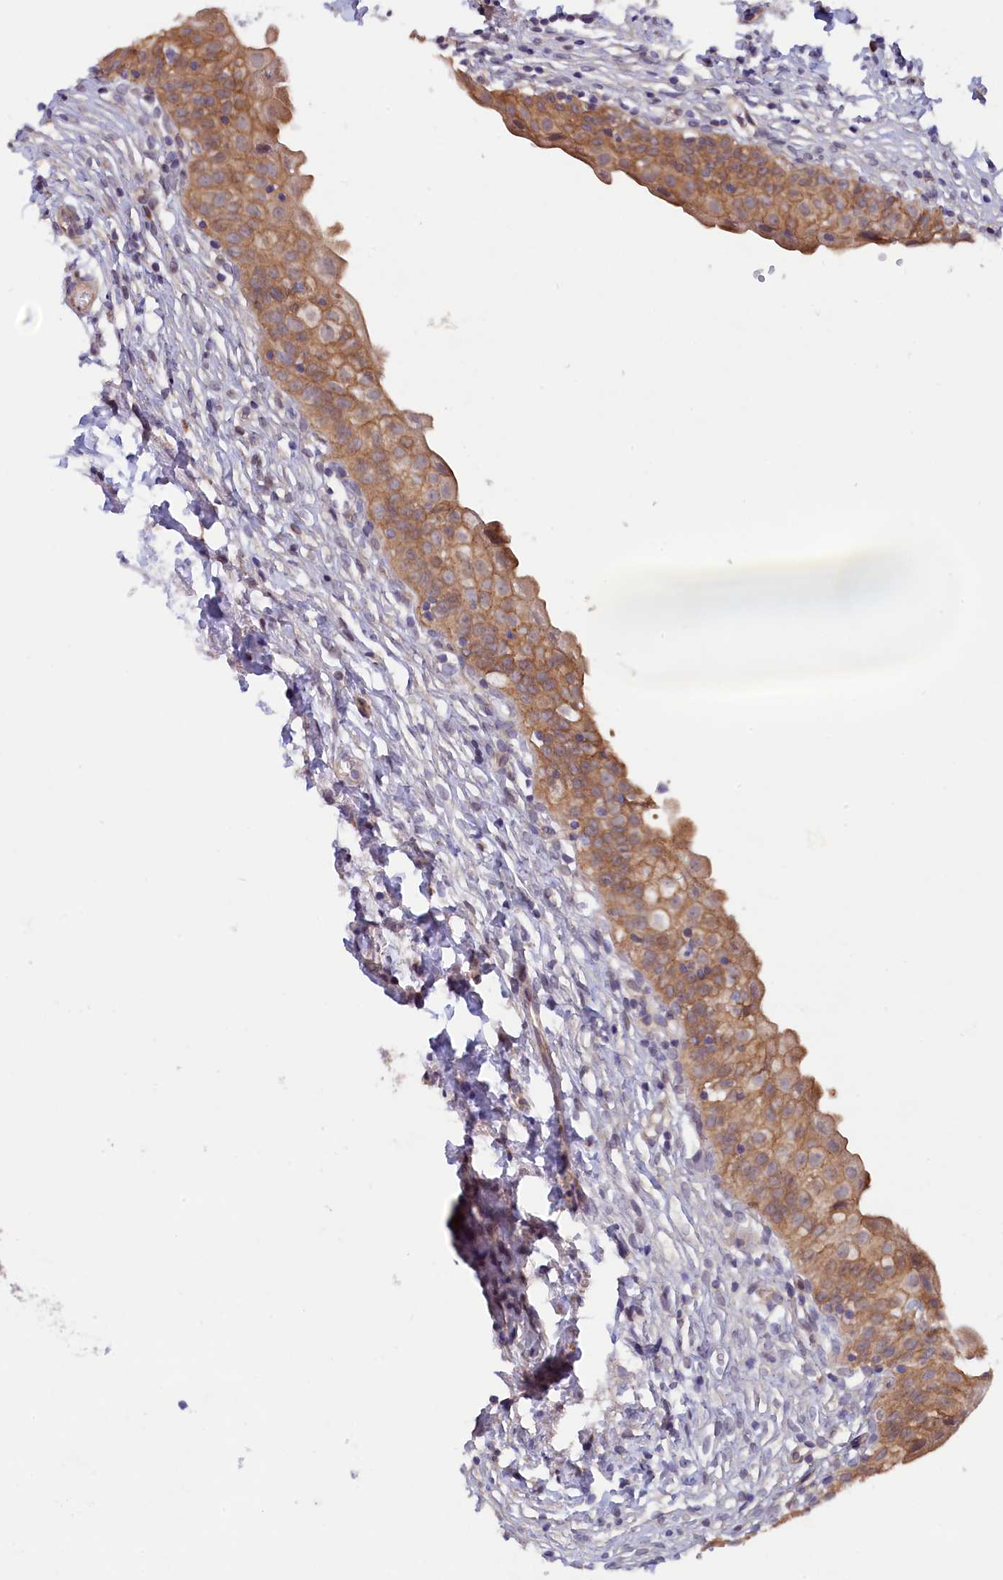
{"staining": {"intensity": "moderate", "quantity": ">75%", "location": "cytoplasmic/membranous"}, "tissue": "urinary bladder", "cell_type": "Urothelial cells", "image_type": "normal", "snomed": [{"axis": "morphology", "description": "Normal tissue, NOS"}, {"axis": "topography", "description": "Urinary bladder"}], "caption": "IHC image of normal urinary bladder: human urinary bladder stained using IHC exhibits medium levels of moderate protein expression localized specifically in the cytoplasmic/membranous of urothelial cells, appearing as a cytoplasmic/membranous brown color.", "gene": "JPT2", "patient": {"sex": "male", "age": 55}}